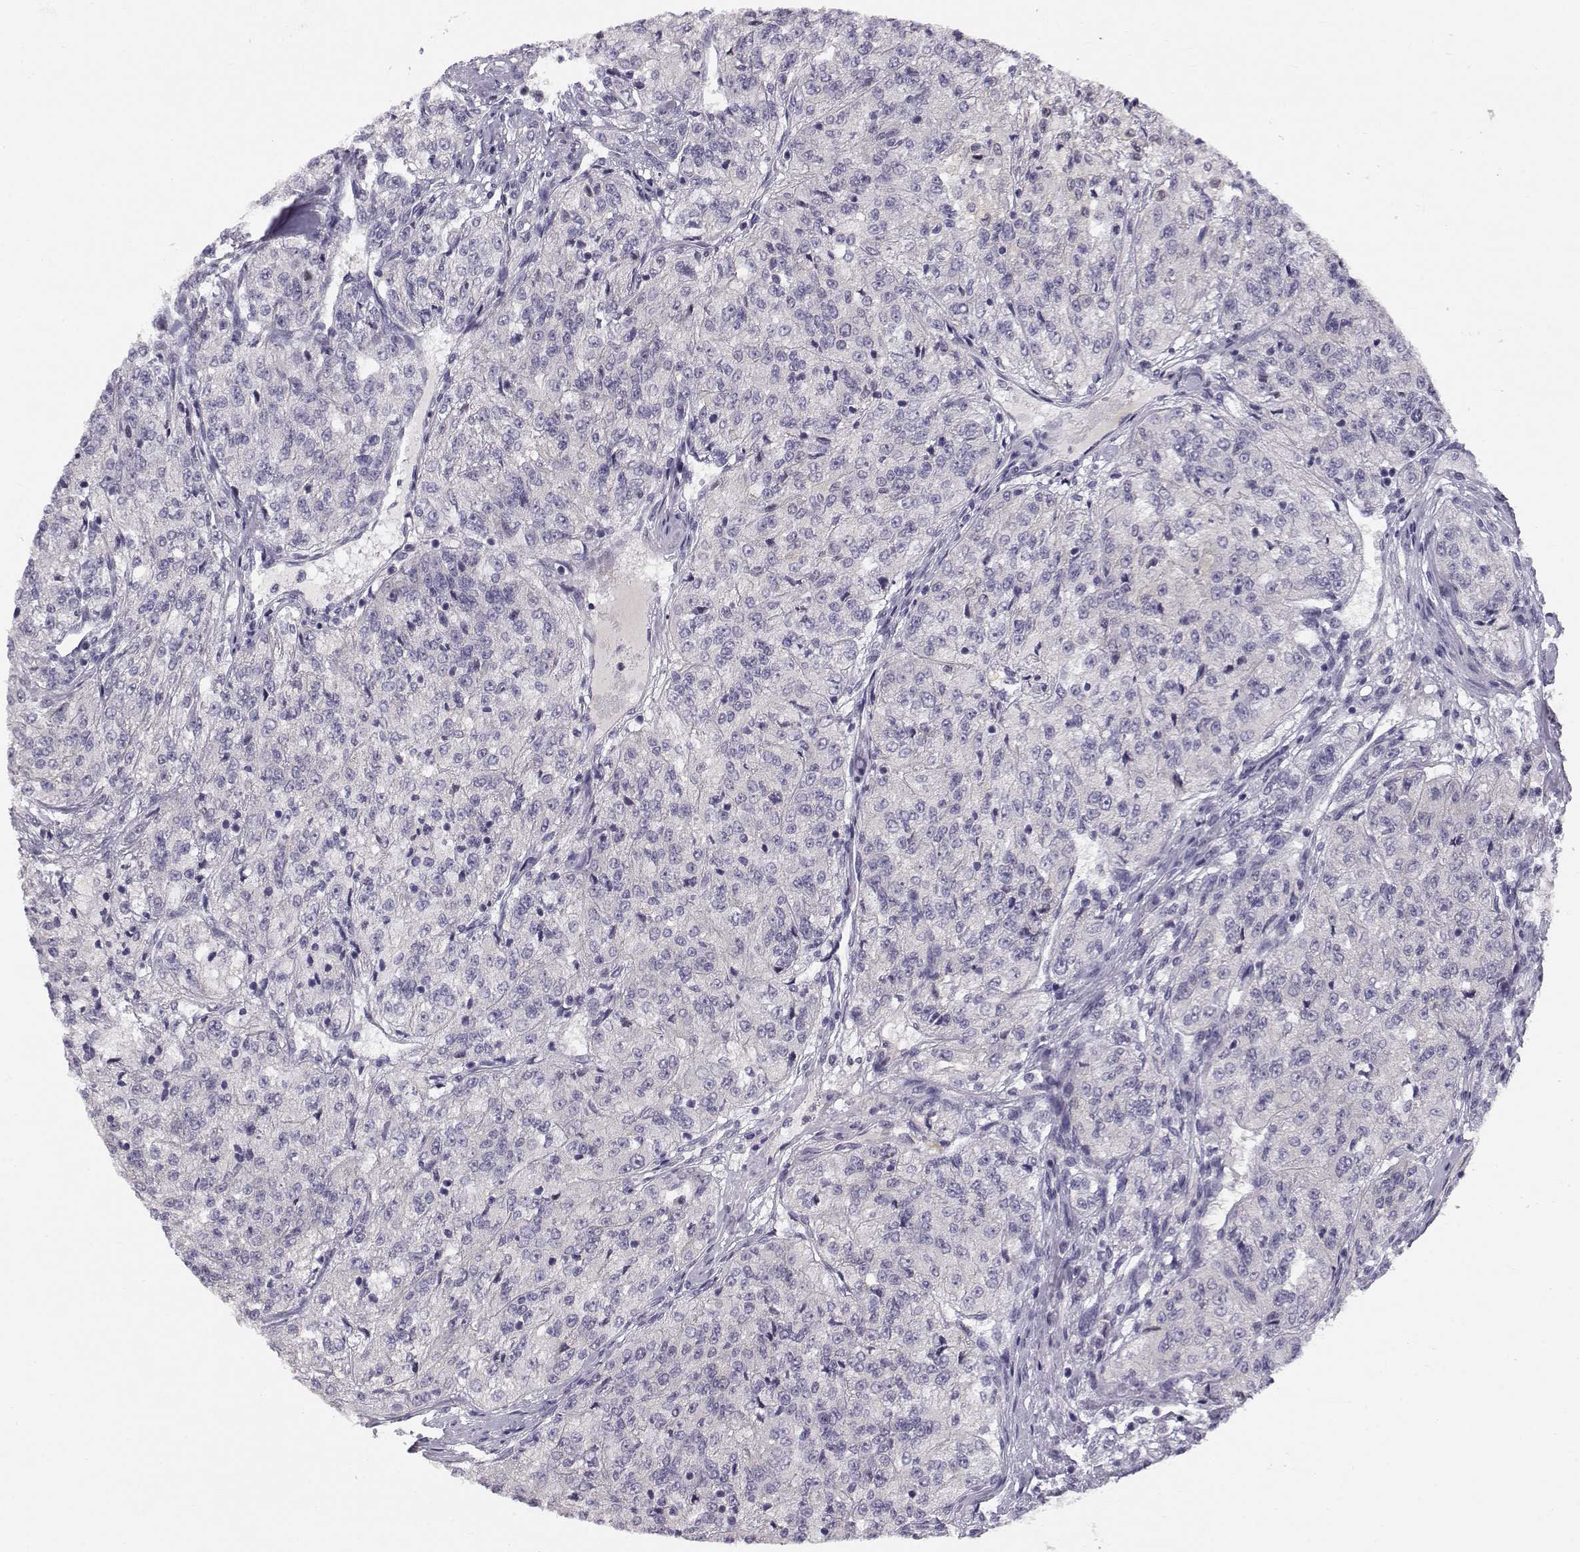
{"staining": {"intensity": "negative", "quantity": "none", "location": "none"}, "tissue": "renal cancer", "cell_type": "Tumor cells", "image_type": "cancer", "snomed": [{"axis": "morphology", "description": "Adenocarcinoma, NOS"}, {"axis": "topography", "description": "Kidney"}], "caption": "Immunohistochemistry image of neoplastic tissue: adenocarcinoma (renal) stained with DAB (3,3'-diaminobenzidine) reveals no significant protein positivity in tumor cells.", "gene": "ACSL6", "patient": {"sex": "female", "age": 63}}